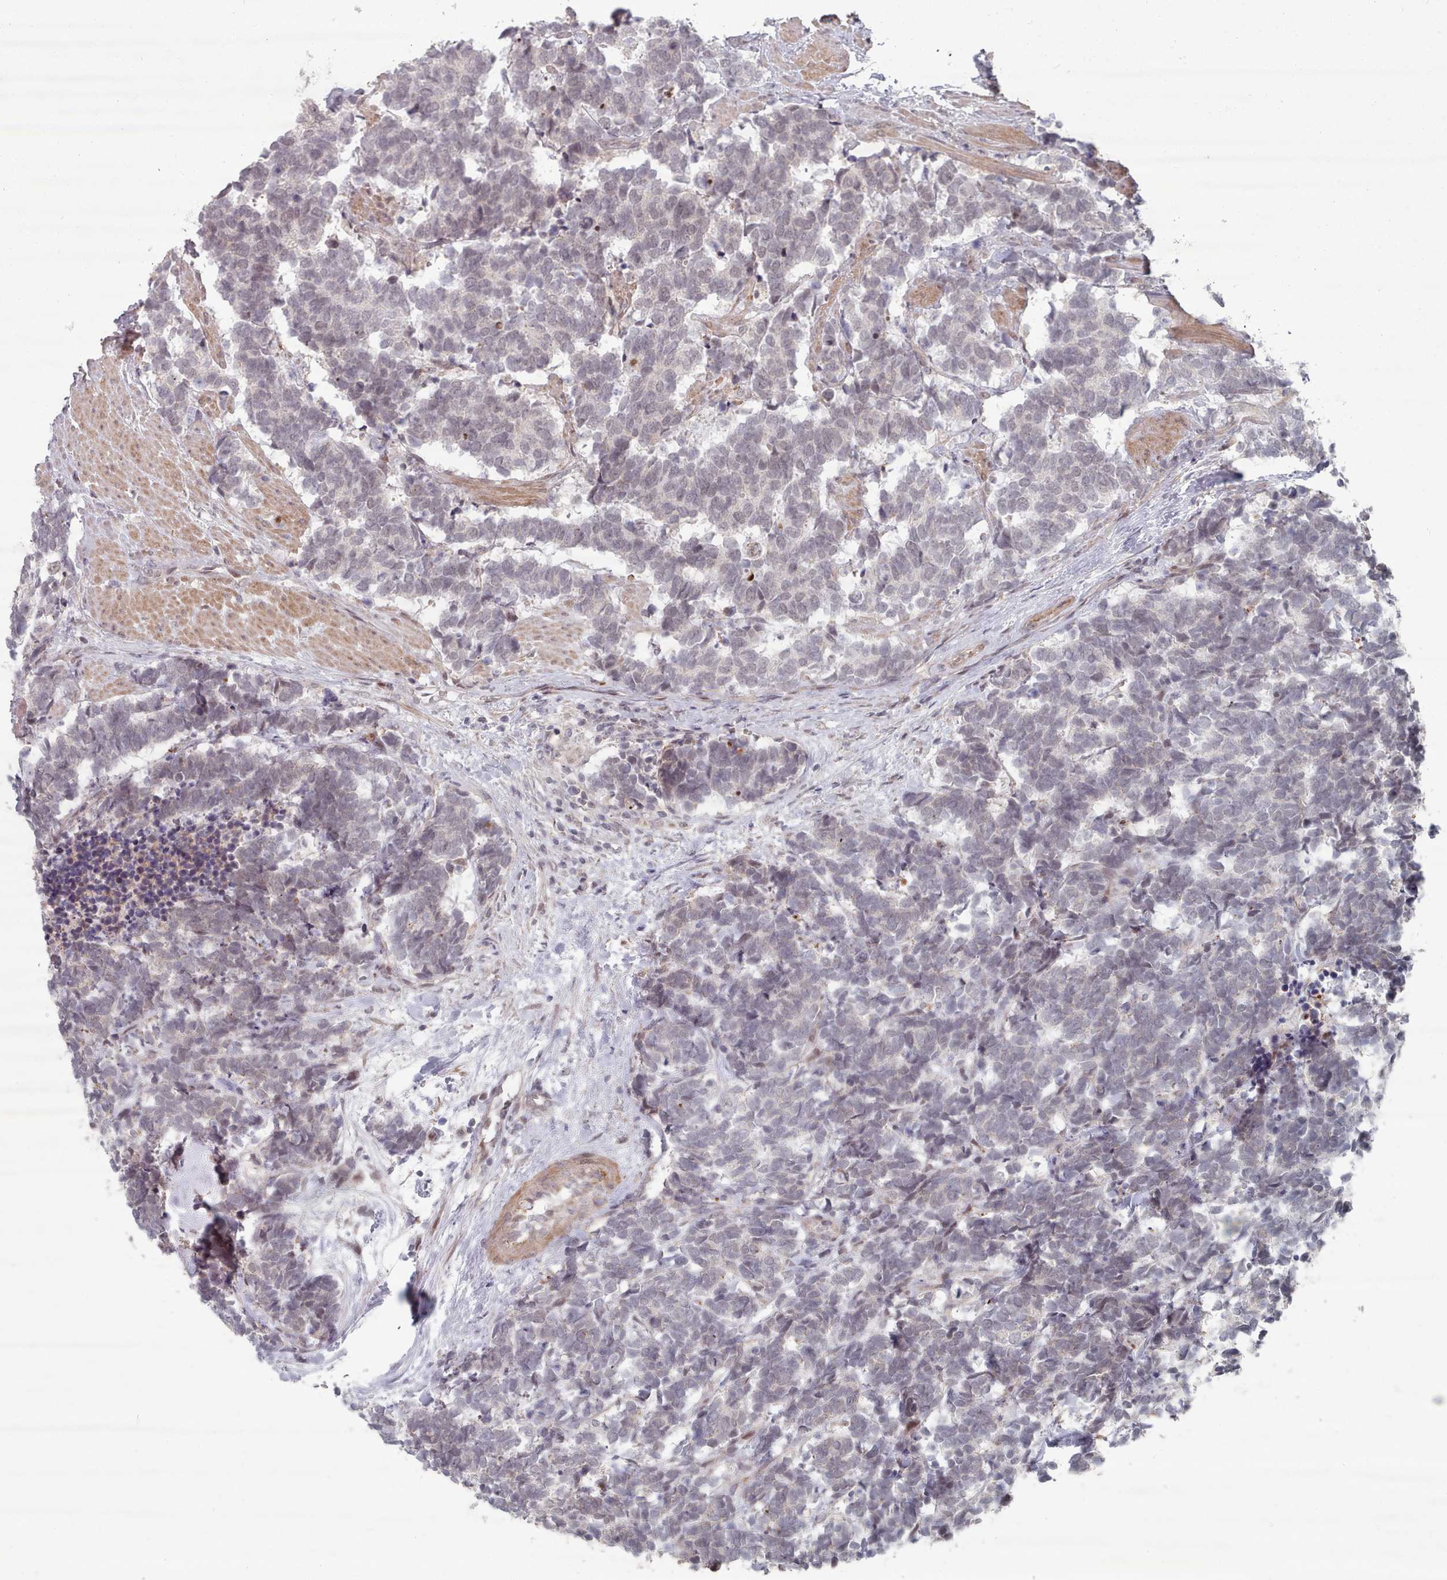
{"staining": {"intensity": "negative", "quantity": "none", "location": "none"}, "tissue": "carcinoid", "cell_type": "Tumor cells", "image_type": "cancer", "snomed": [{"axis": "morphology", "description": "Carcinoma, NOS"}, {"axis": "morphology", "description": "Carcinoid, malignant, NOS"}, {"axis": "topography", "description": "Prostate"}], "caption": "Tumor cells are negative for protein expression in human carcinoid (malignant). (DAB immunohistochemistry with hematoxylin counter stain).", "gene": "CPSF4", "patient": {"sex": "male", "age": 57}}